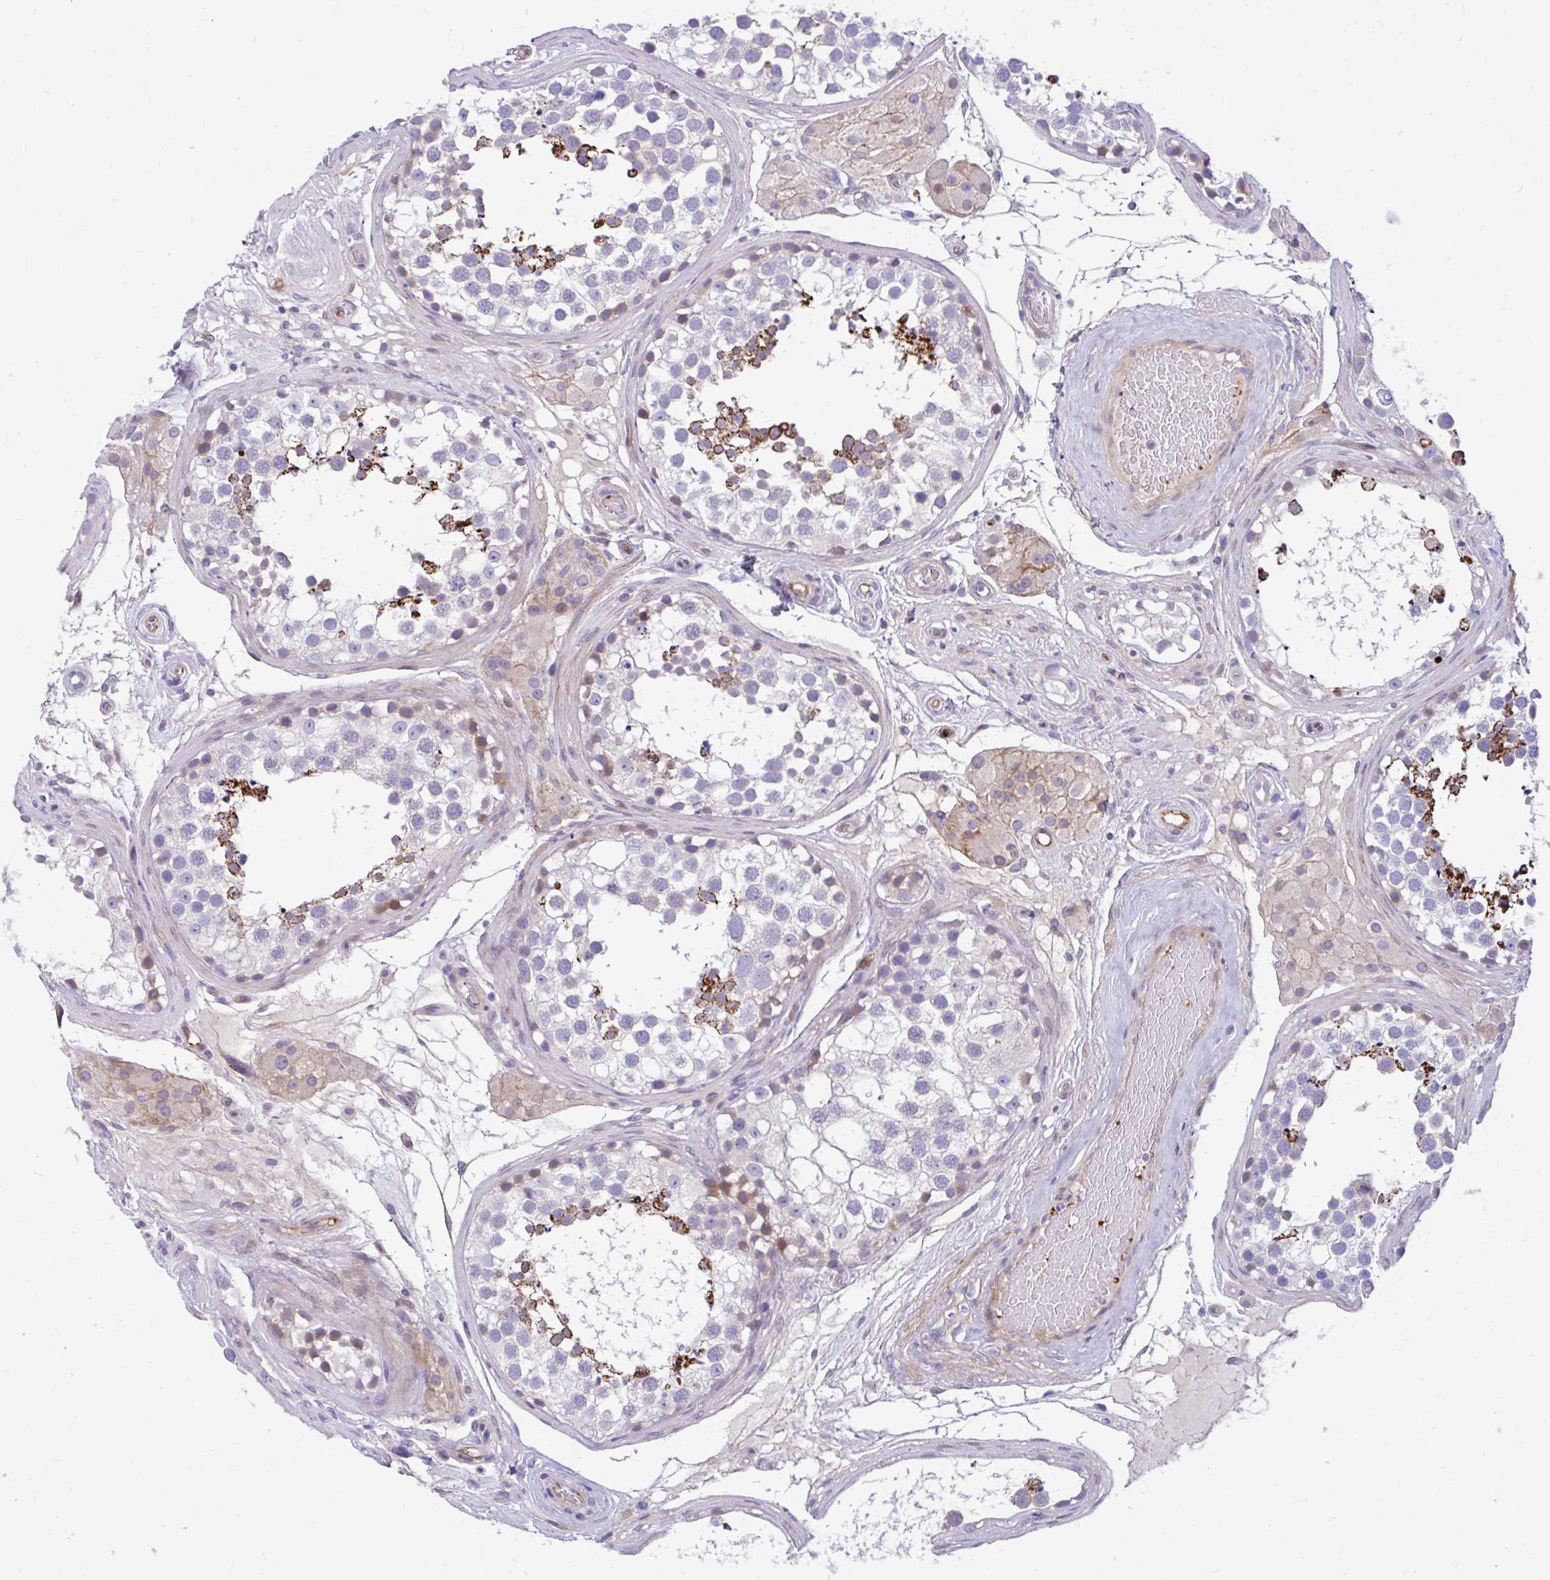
{"staining": {"intensity": "strong", "quantity": "<25%", "location": "cytoplasmic/membranous"}, "tissue": "testis", "cell_type": "Cells in seminiferous ducts", "image_type": "normal", "snomed": [{"axis": "morphology", "description": "Normal tissue, NOS"}, {"axis": "morphology", "description": "Seminoma, NOS"}, {"axis": "topography", "description": "Testis"}], "caption": "The immunohistochemical stain highlights strong cytoplasmic/membranous expression in cells in seminiferous ducts of benign testis.", "gene": "ESPNL", "patient": {"sex": "male", "age": 65}}